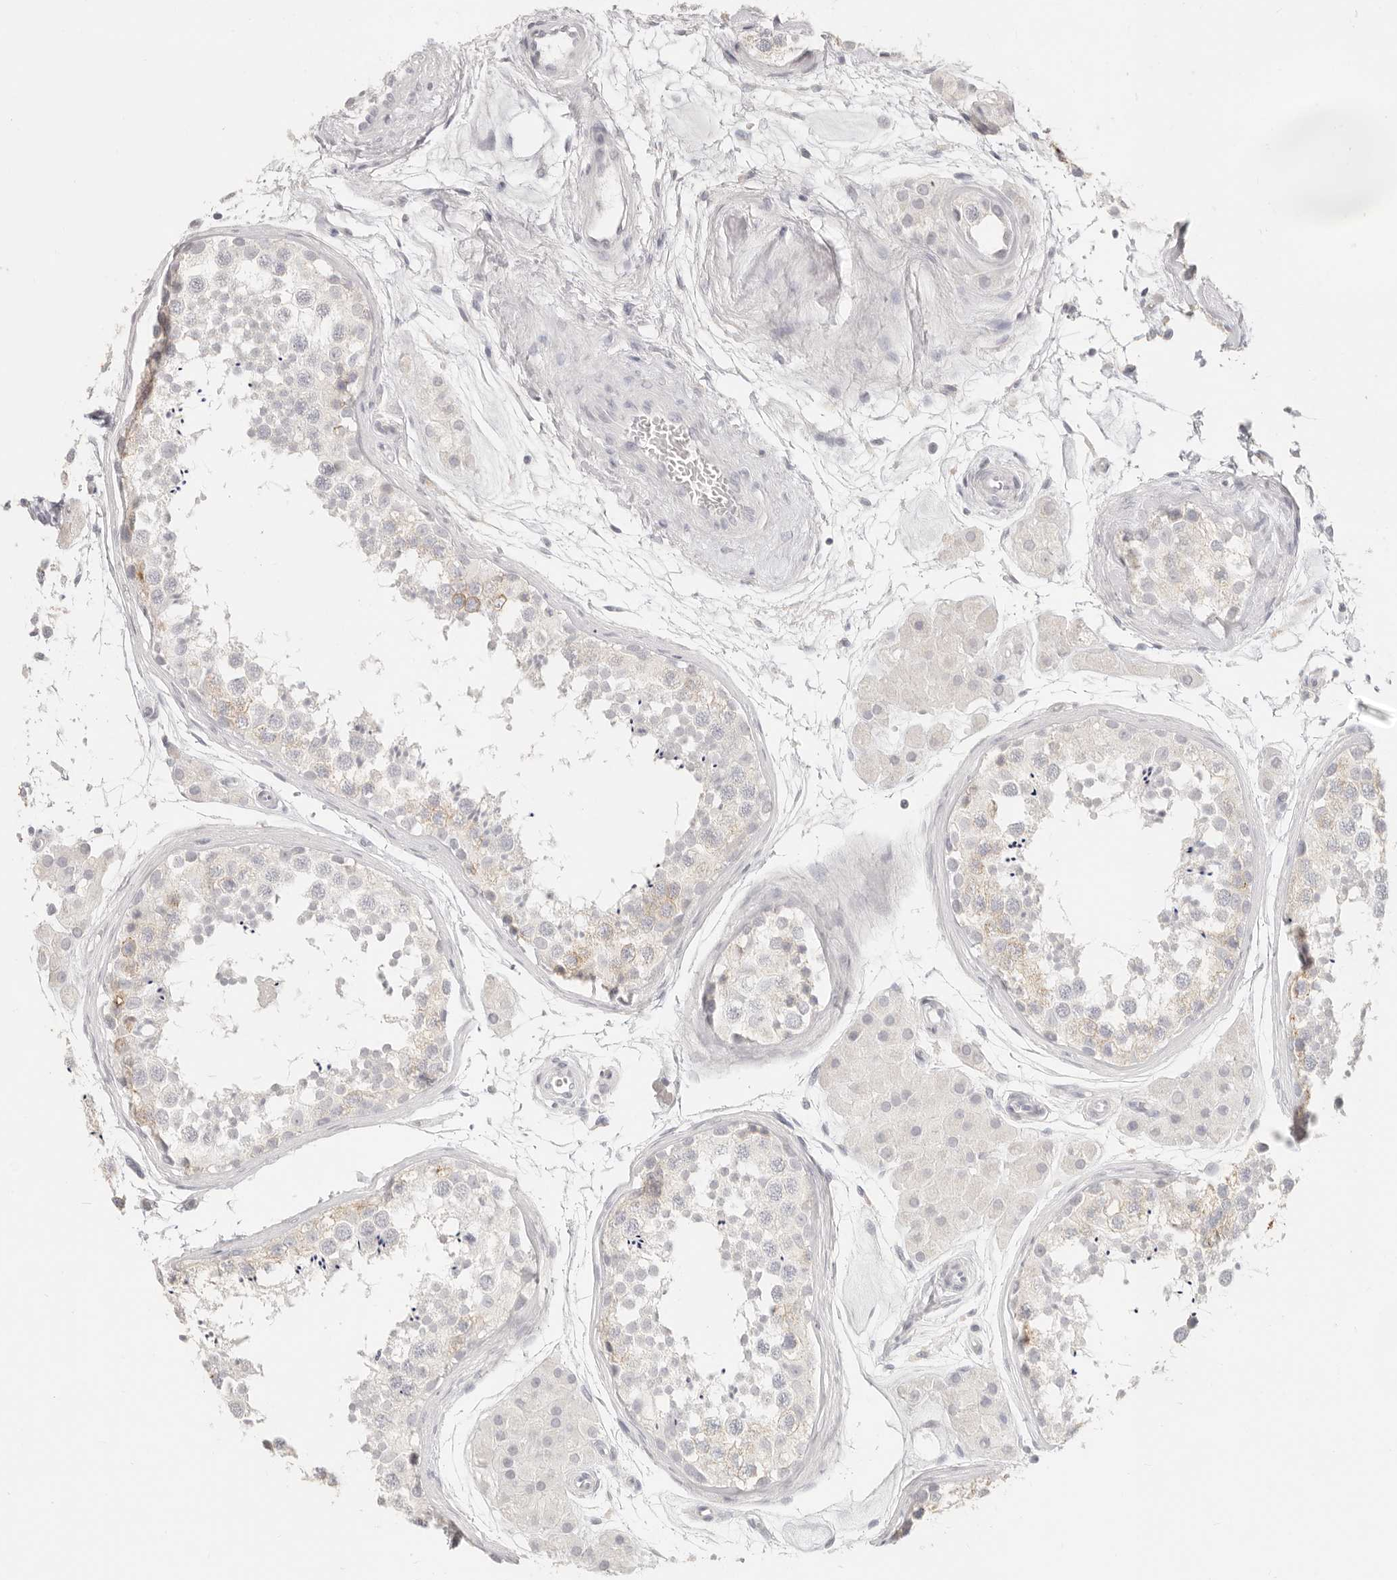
{"staining": {"intensity": "weak", "quantity": "<25%", "location": "cytoplasmic/membranous"}, "tissue": "testis", "cell_type": "Cells in seminiferous ducts", "image_type": "normal", "snomed": [{"axis": "morphology", "description": "Normal tissue, NOS"}, {"axis": "topography", "description": "Testis"}], "caption": "Immunohistochemistry (IHC) of normal testis reveals no staining in cells in seminiferous ducts. (Brightfield microscopy of DAB immunohistochemistry at high magnification).", "gene": "EPCAM", "patient": {"sex": "male", "age": 56}}